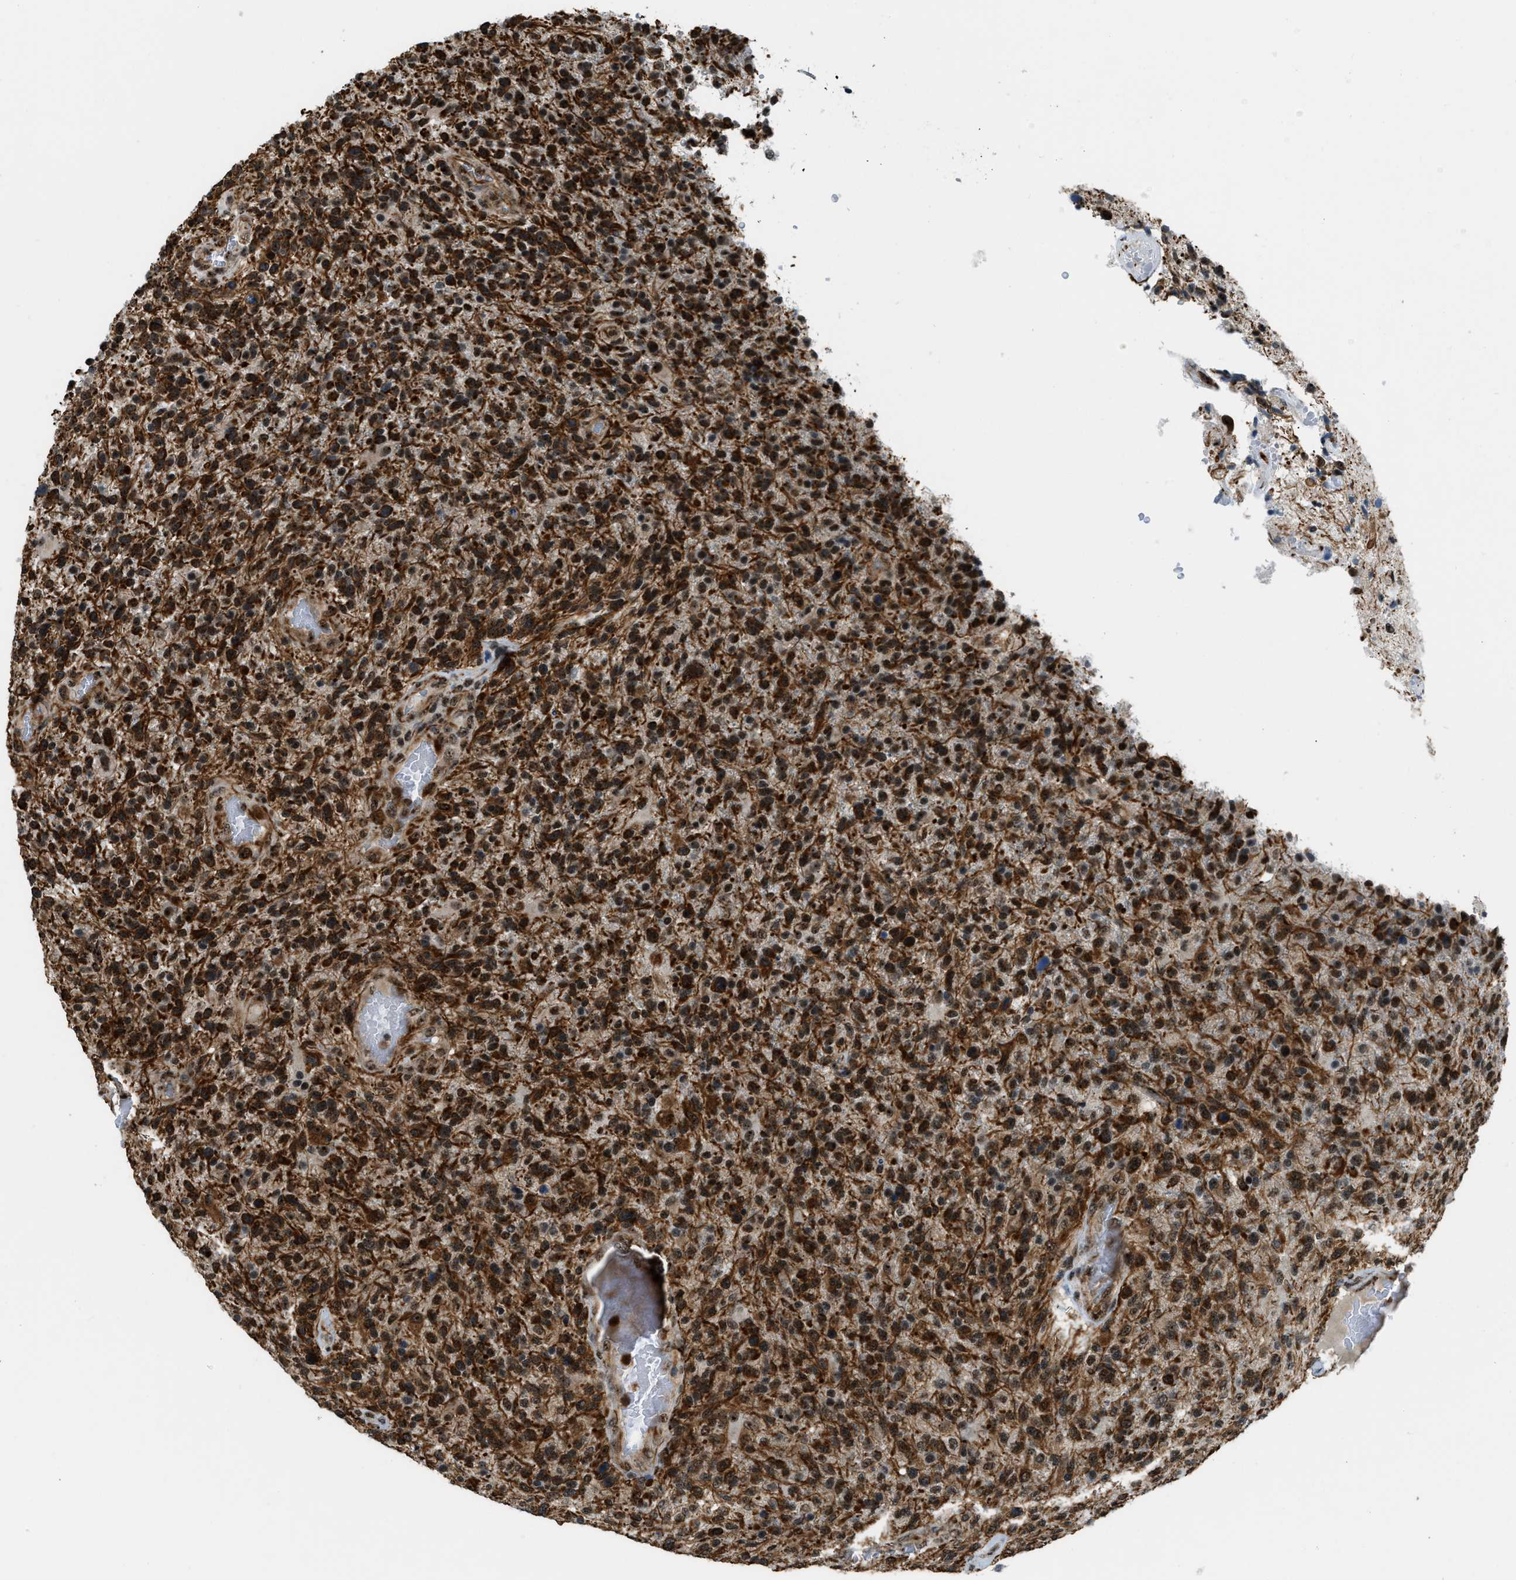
{"staining": {"intensity": "moderate", "quantity": ">75%", "location": "nuclear"}, "tissue": "glioma", "cell_type": "Tumor cells", "image_type": "cancer", "snomed": [{"axis": "morphology", "description": "Glioma, malignant, High grade"}, {"axis": "topography", "description": "Brain"}], "caption": "Immunohistochemistry (IHC) of glioma demonstrates medium levels of moderate nuclear positivity in approximately >75% of tumor cells.", "gene": "E2F1", "patient": {"sex": "male", "age": 72}}